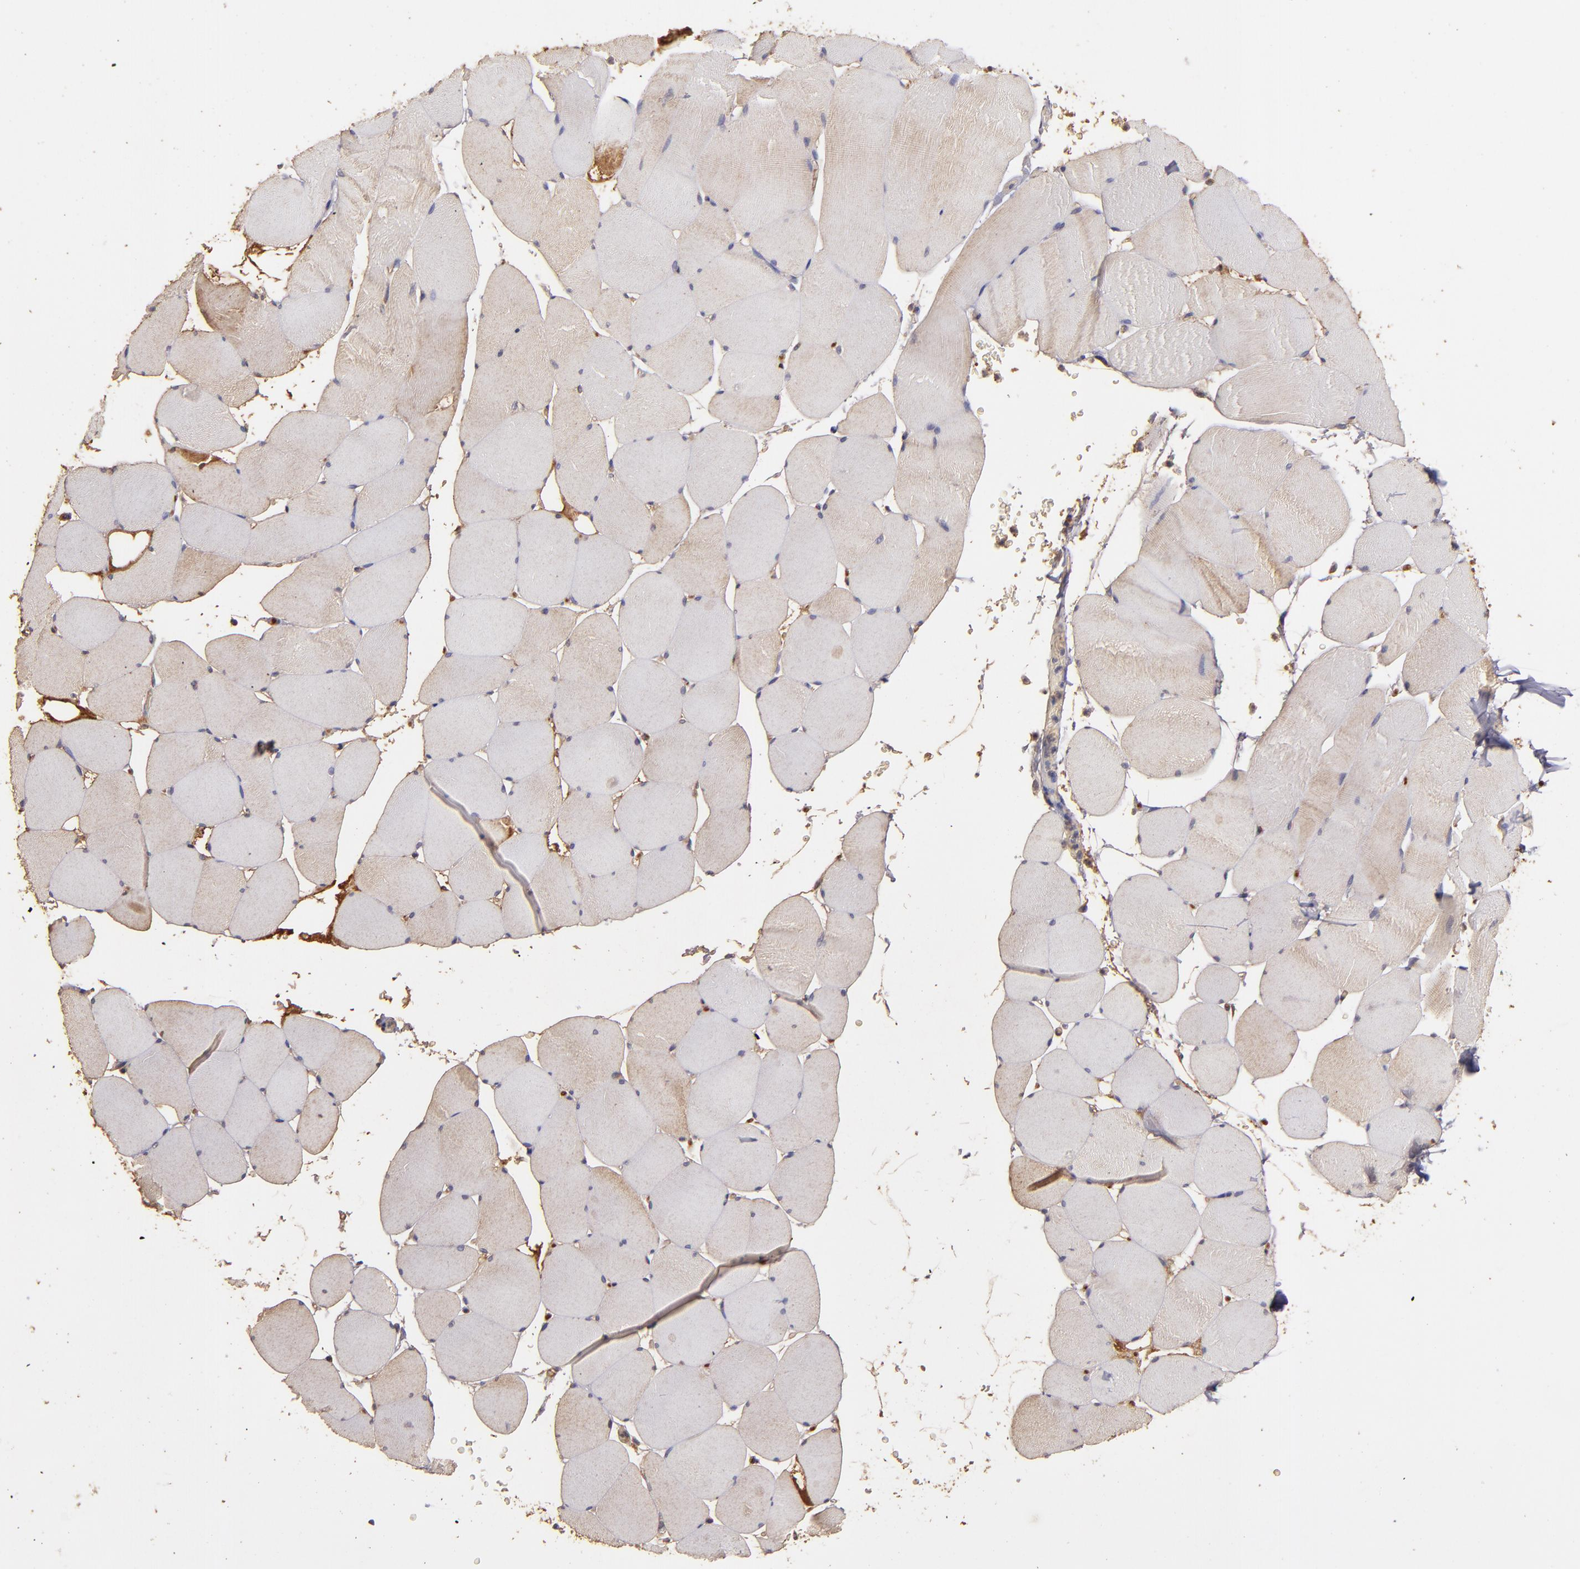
{"staining": {"intensity": "weak", "quantity": ">75%", "location": "cytoplasmic/membranous"}, "tissue": "skeletal muscle", "cell_type": "Myocytes", "image_type": "normal", "snomed": [{"axis": "morphology", "description": "Normal tissue, NOS"}, {"axis": "topography", "description": "Skeletal muscle"}], "caption": "DAB immunohistochemical staining of benign skeletal muscle demonstrates weak cytoplasmic/membranous protein expression in approximately >75% of myocytes.", "gene": "SRRD", "patient": {"sex": "male", "age": 62}}